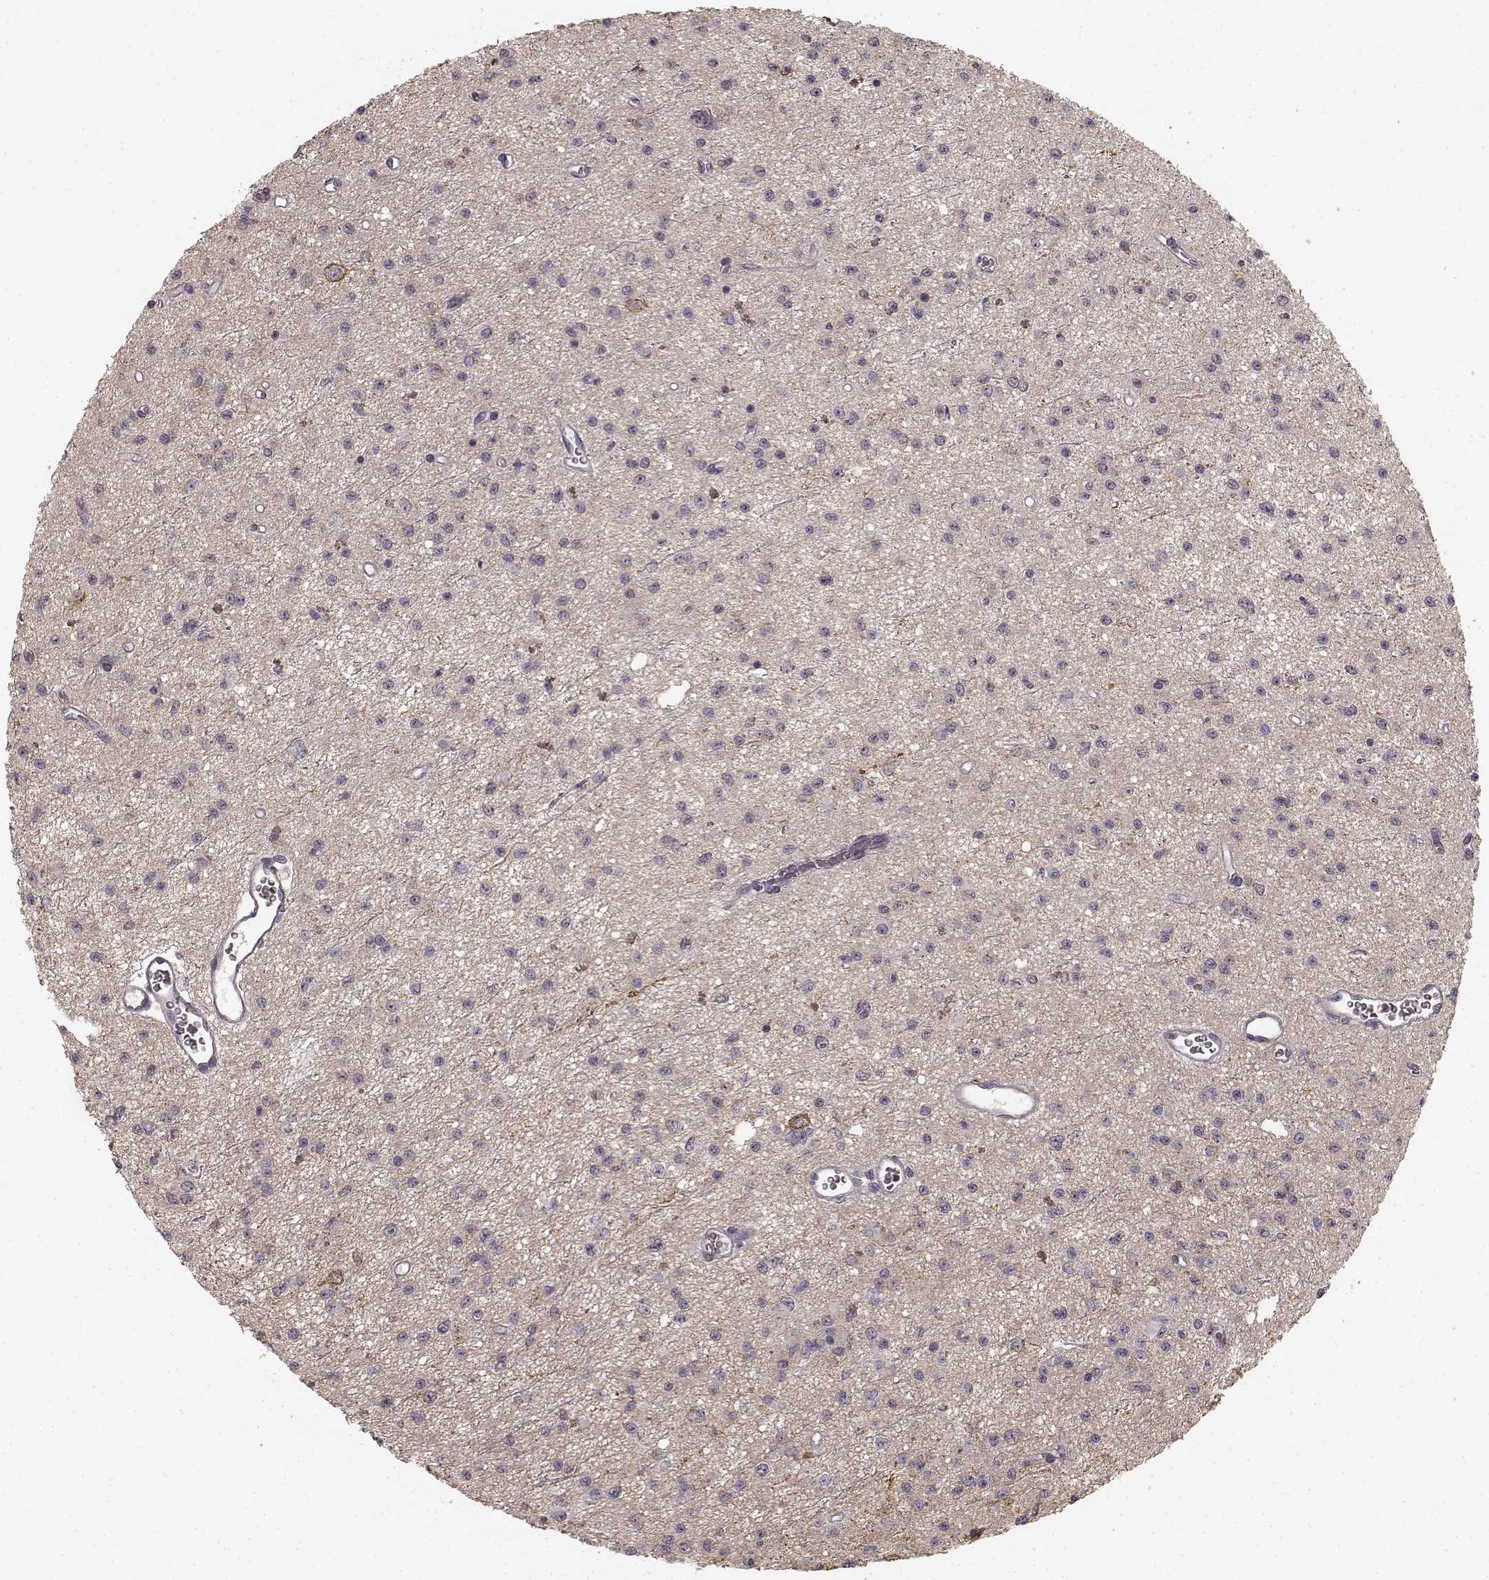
{"staining": {"intensity": "negative", "quantity": "none", "location": "none"}, "tissue": "glioma", "cell_type": "Tumor cells", "image_type": "cancer", "snomed": [{"axis": "morphology", "description": "Glioma, malignant, Low grade"}, {"axis": "topography", "description": "Brain"}], "caption": "This is a micrograph of immunohistochemistry (IHC) staining of glioma, which shows no positivity in tumor cells.", "gene": "PRKCE", "patient": {"sex": "female", "age": 45}}